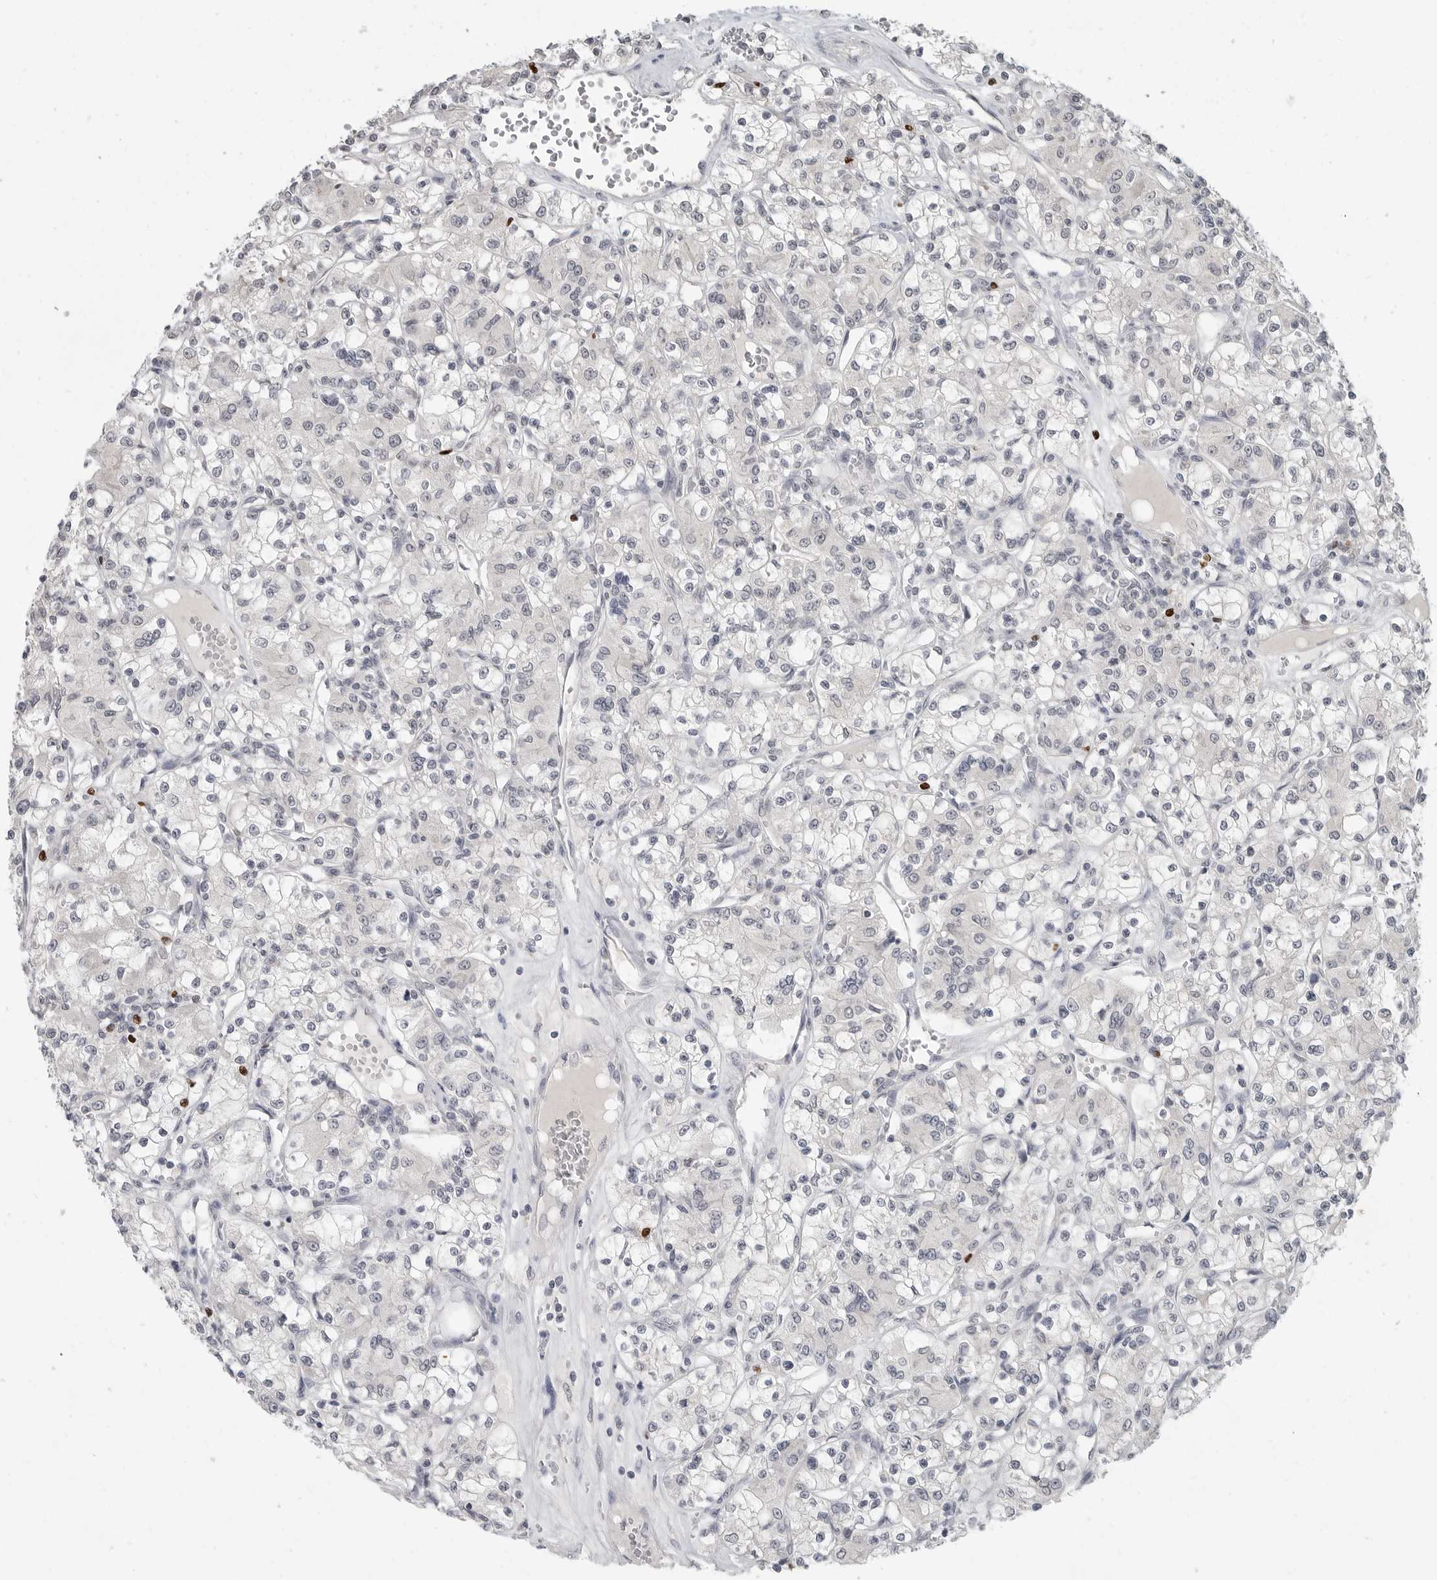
{"staining": {"intensity": "negative", "quantity": "none", "location": "none"}, "tissue": "renal cancer", "cell_type": "Tumor cells", "image_type": "cancer", "snomed": [{"axis": "morphology", "description": "Adenocarcinoma, NOS"}, {"axis": "topography", "description": "Kidney"}], "caption": "Tumor cells are negative for protein expression in human renal cancer.", "gene": "FOXP3", "patient": {"sex": "female", "age": 59}}